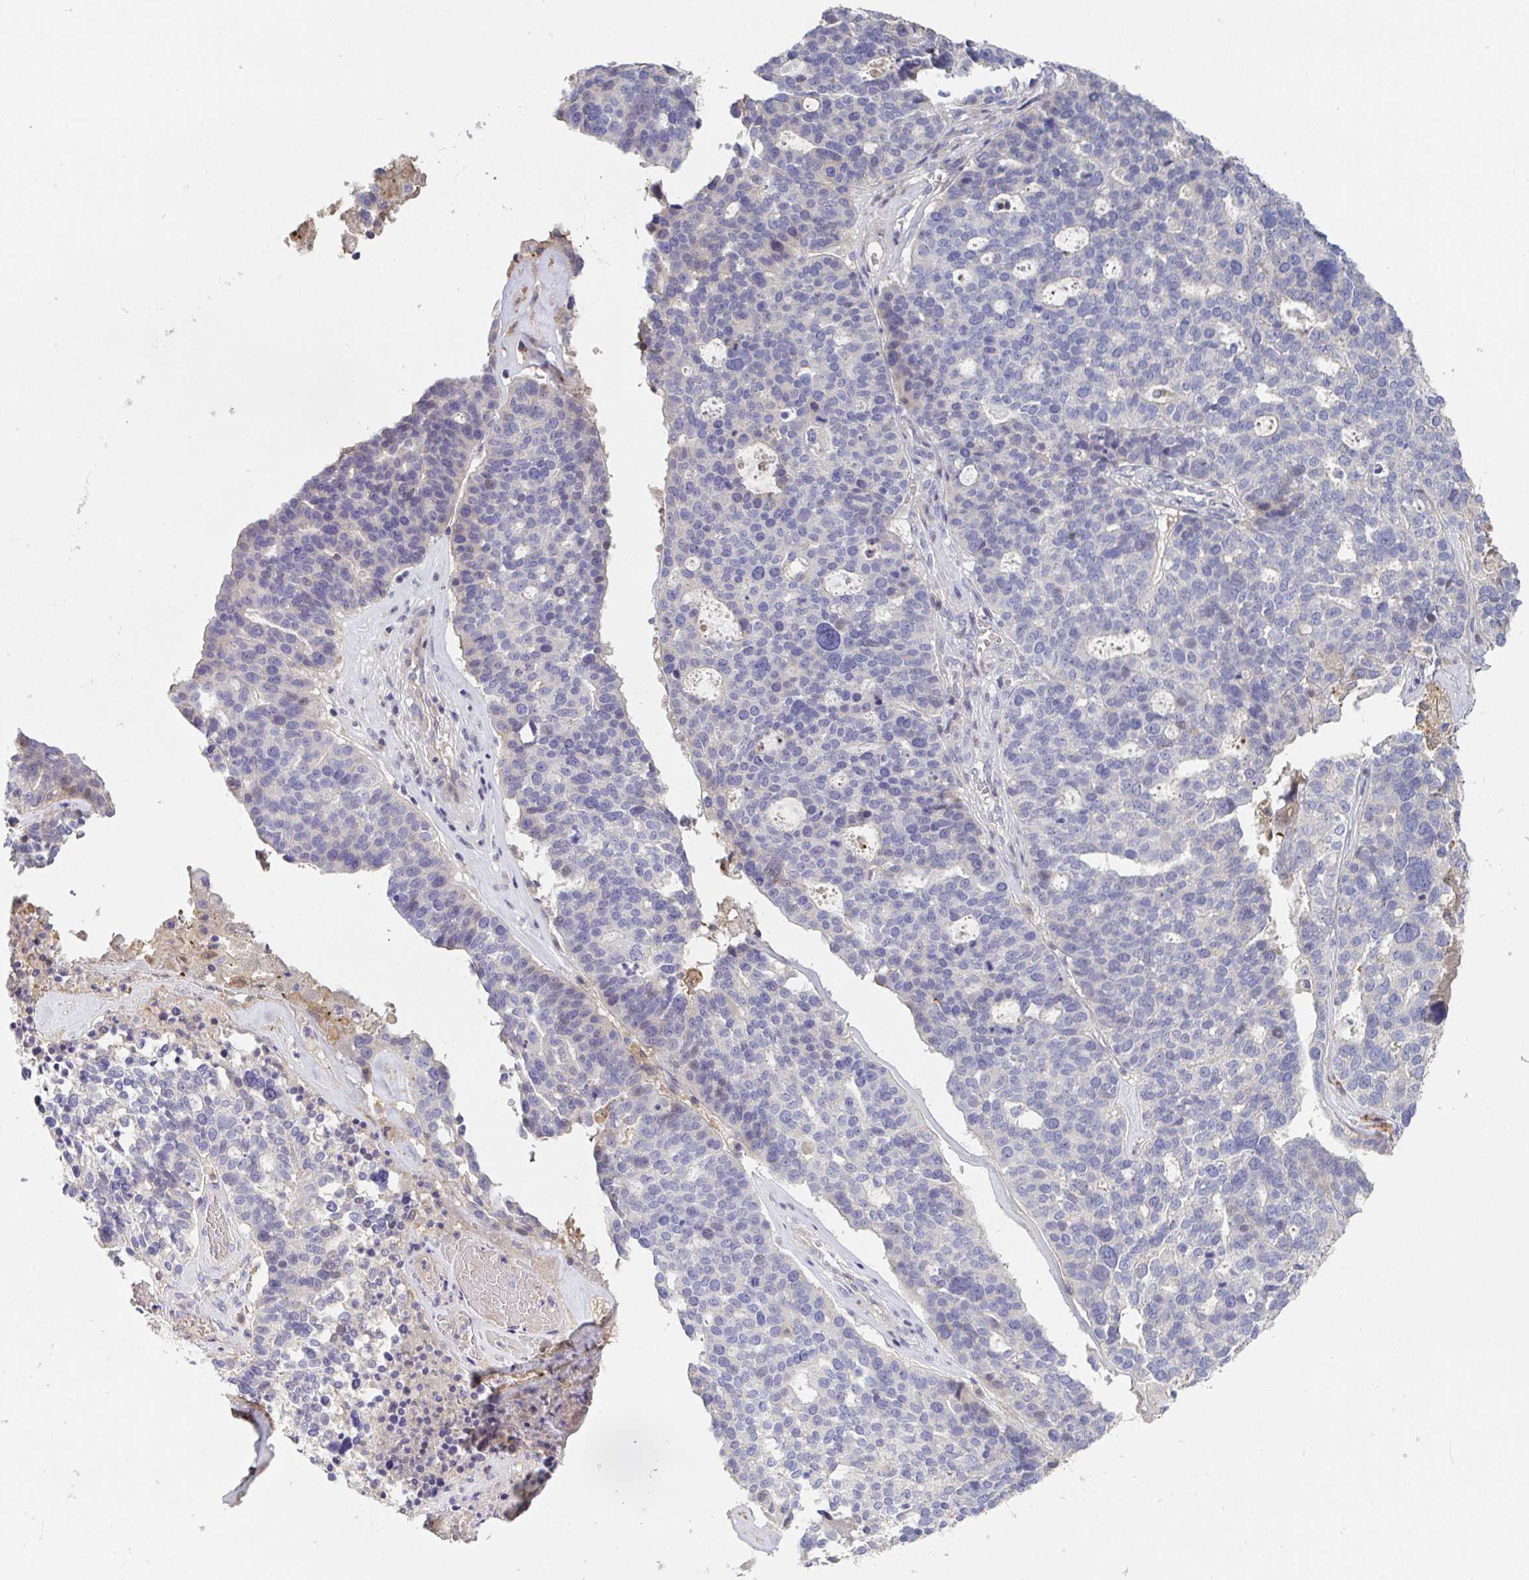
{"staining": {"intensity": "negative", "quantity": "none", "location": "none"}, "tissue": "ovarian cancer", "cell_type": "Tumor cells", "image_type": "cancer", "snomed": [{"axis": "morphology", "description": "Cystadenocarcinoma, serous, NOS"}, {"axis": "topography", "description": "Ovary"}], "caption": "High power microscopy photomicrograph of an immunohistochemistry image of serous cystadenocarcinoma (ovarian), revealing no significant expression in tumor cells.", "gene": "ANO5", "patient": {"sex": "female", "age": 59}}